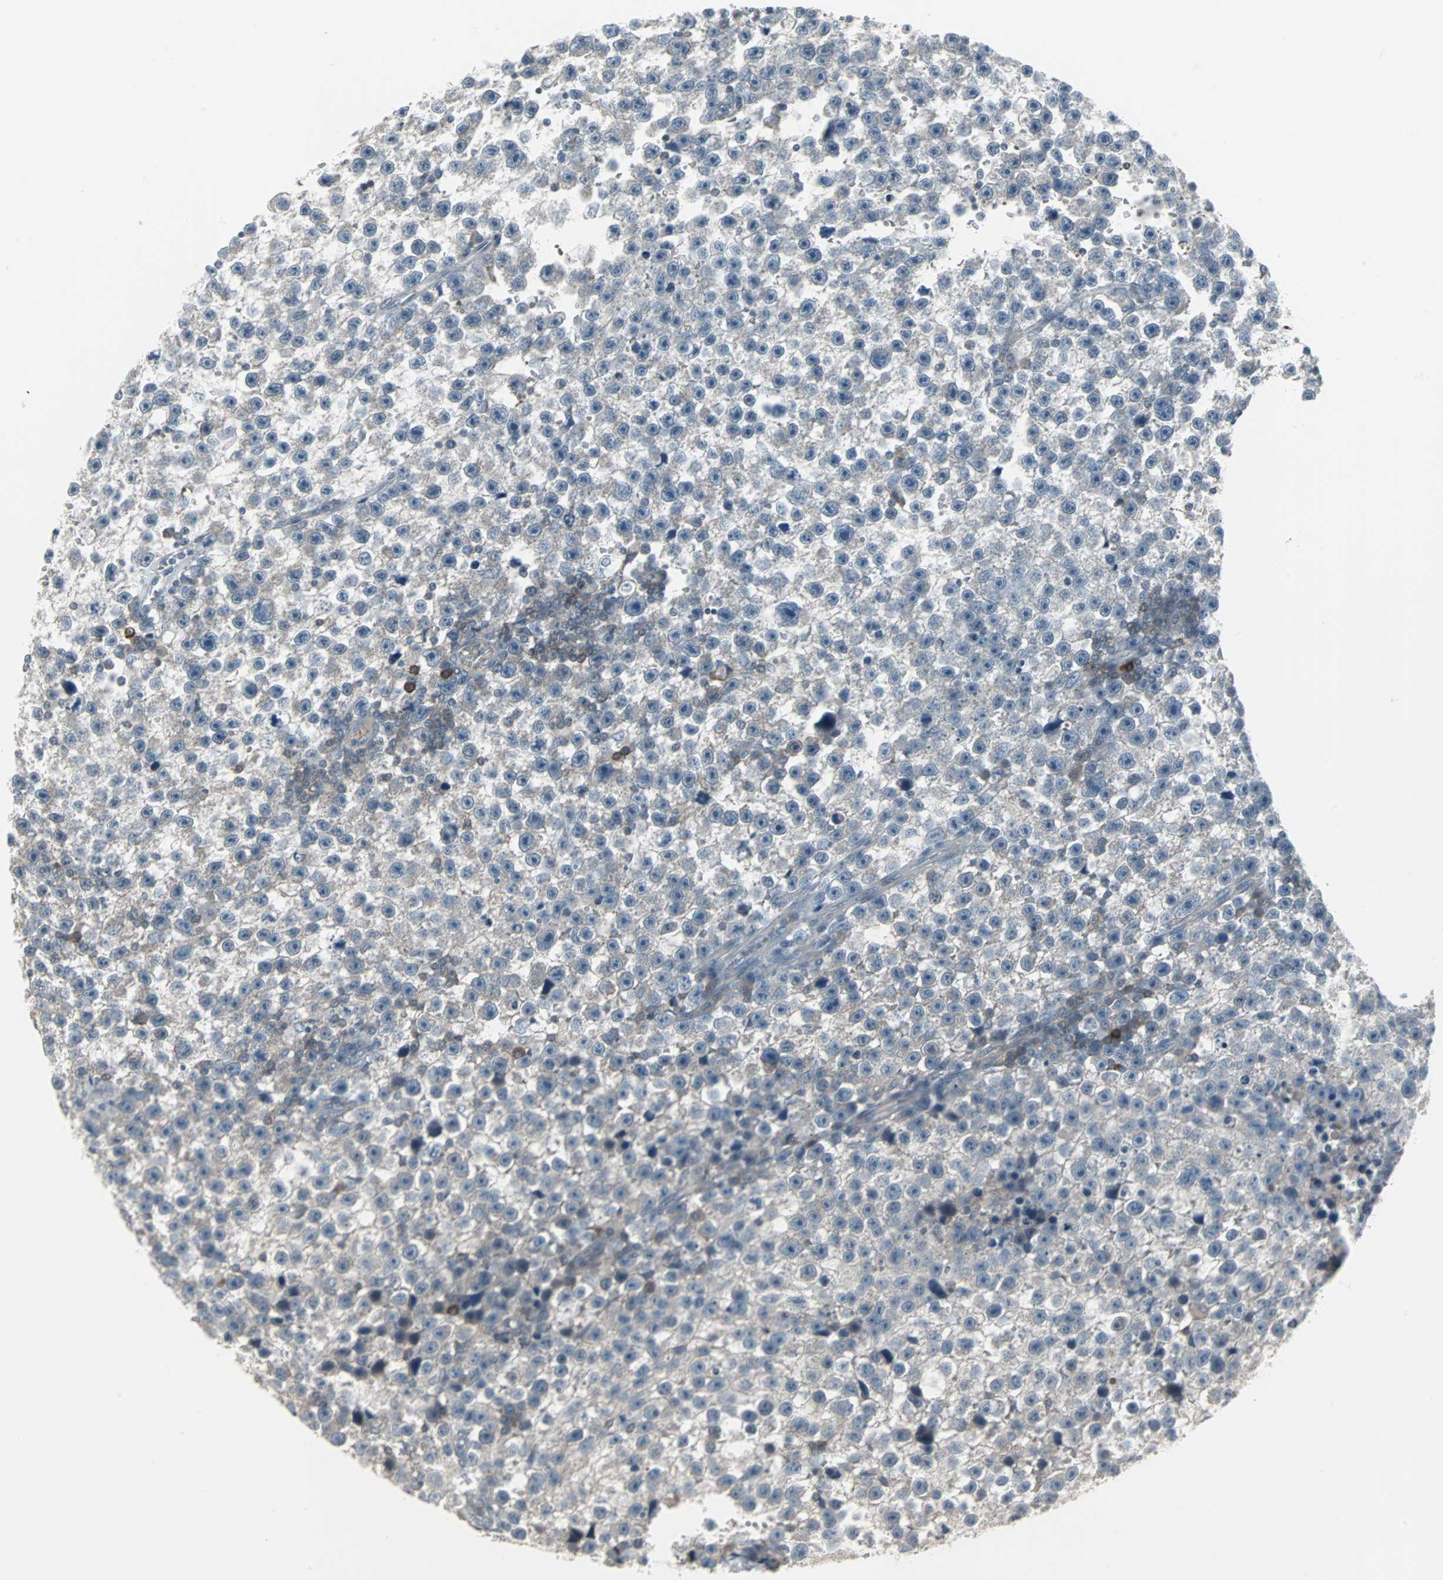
{"staining": {"intensity": "weak", "quantity": "<25%", "location": "cytoplasmic/membranous"}, "tissue": "testis cancer", "cell_type": "Tumor cells", "image_type": "cancer", "snomed": [{"axis": "morphology", "description": "Seminoma, NOS"}, {"axis": "topography", "description": "Testis"}], "caption": "DAB (3,3'-diaminobenzidine) immunohistochemical staining of human testis cancer (seminoma) shows no significant positivity in tumor cells. The staining was performed using DAB to visualize the protein expression in brown, while the nuclei were stained in blue with hematoxylin (Magnification: 20x).", "gene": "ZSCAN32", "patient": {"sex": "male", "age": 33}}